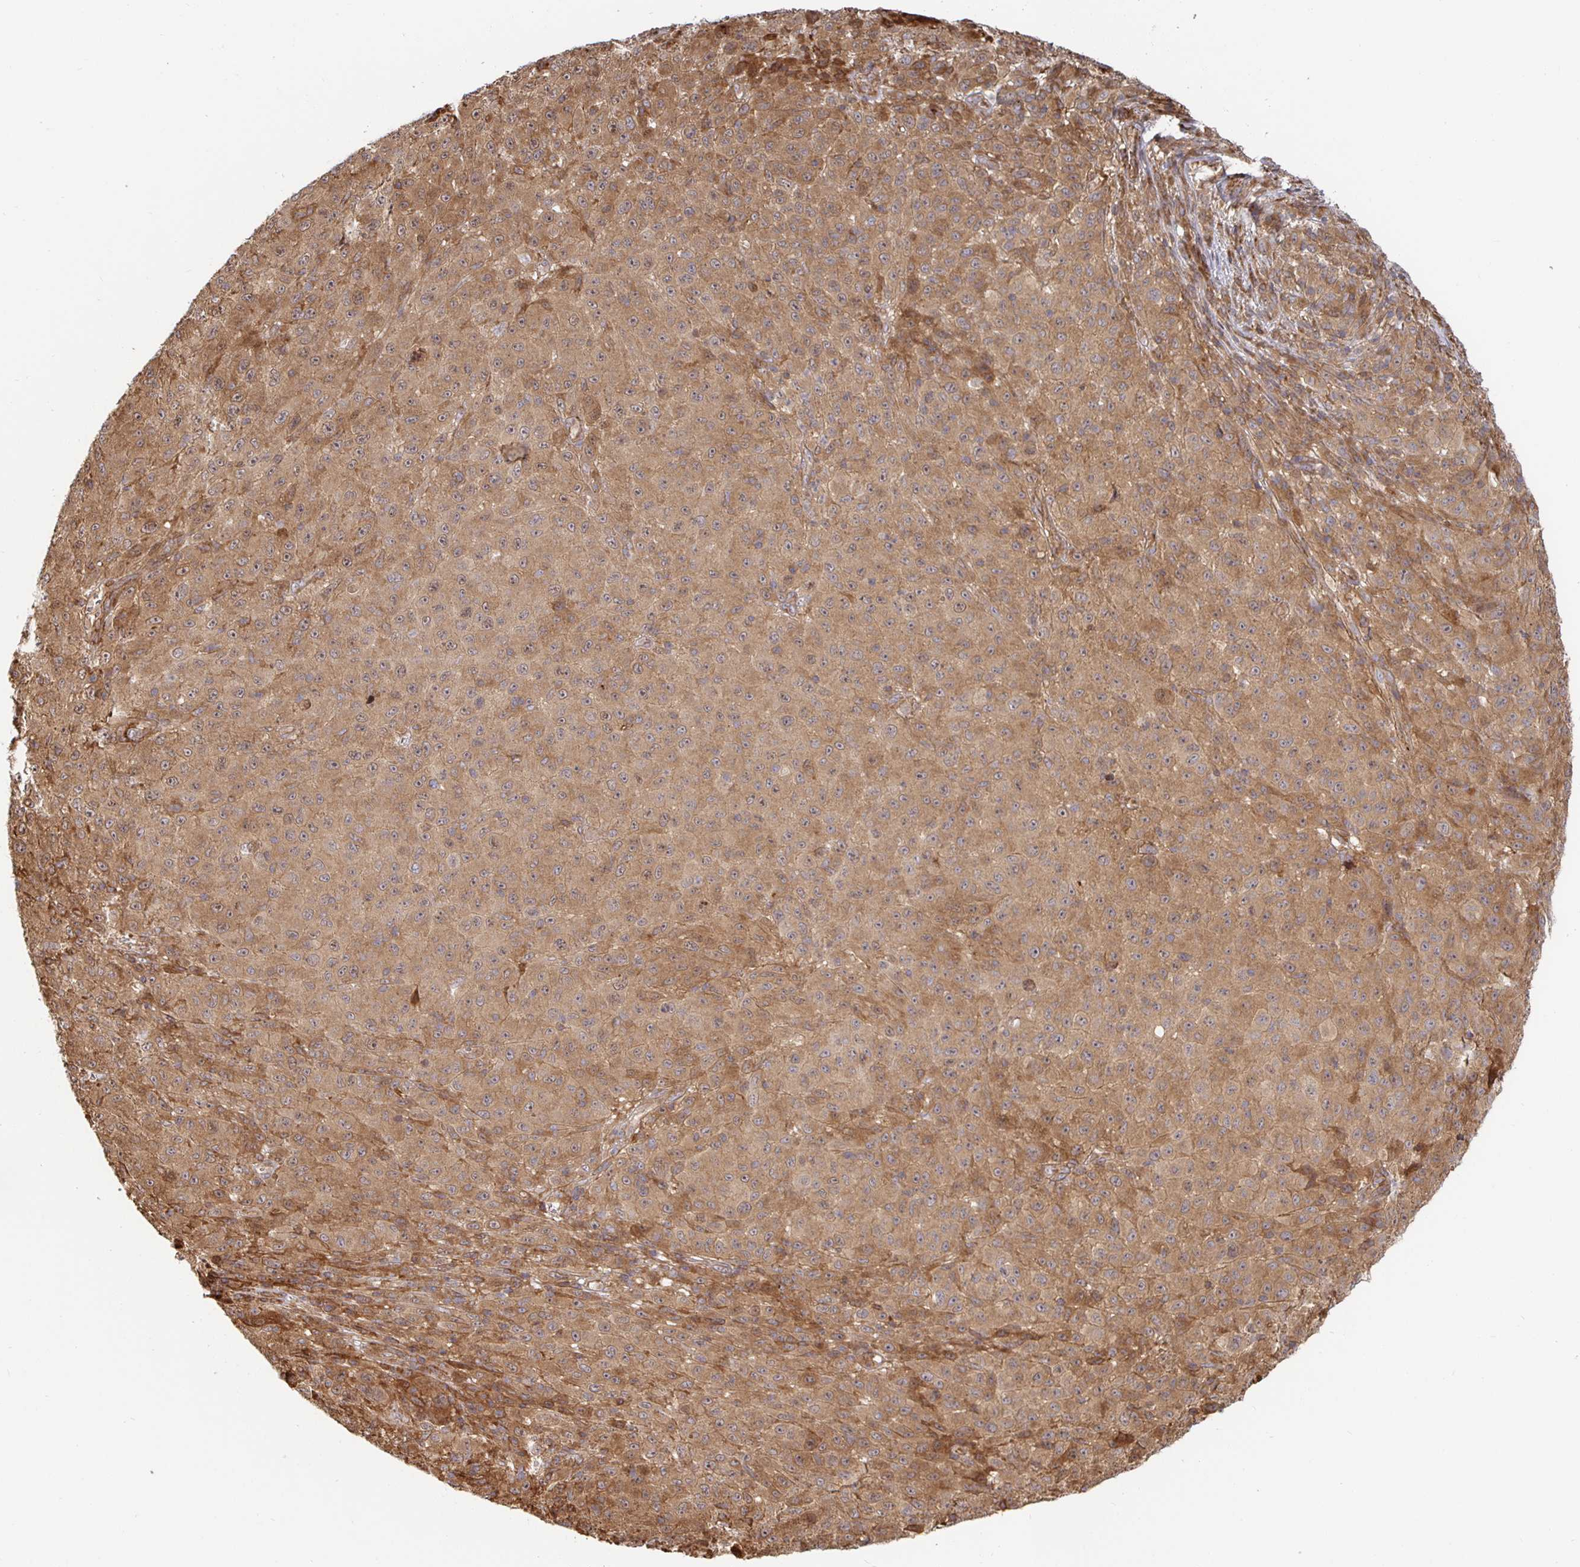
{"staining": {"intensity": "moderate", "quantity": ">75%", "location": "cytoplasmic/membranous,nuclear"}, "tissue": "melanoma", "cell_type": "Tumor cells", "image_type": "cancer", "snomed": [{"axis": "morphology", "description": "Malignant melanoma, NOS"}, {"axis": "topography", "description": "Skin"}], "caption": "Immunohistochemistry staining of melanoma, which reveals medium levels of moderate cytoplasmic/membranous and nuclear expression in approximately >75% of tumor cells indicating moderate cytoplasmic/membranous and nuclear protein staining. The staining was performed using DAB (brown) for protein detection and nuclei were counterstained in hematoxylin (blue).", "gene": "STRAP", "patient": {"sex": "male", "age": 73}}